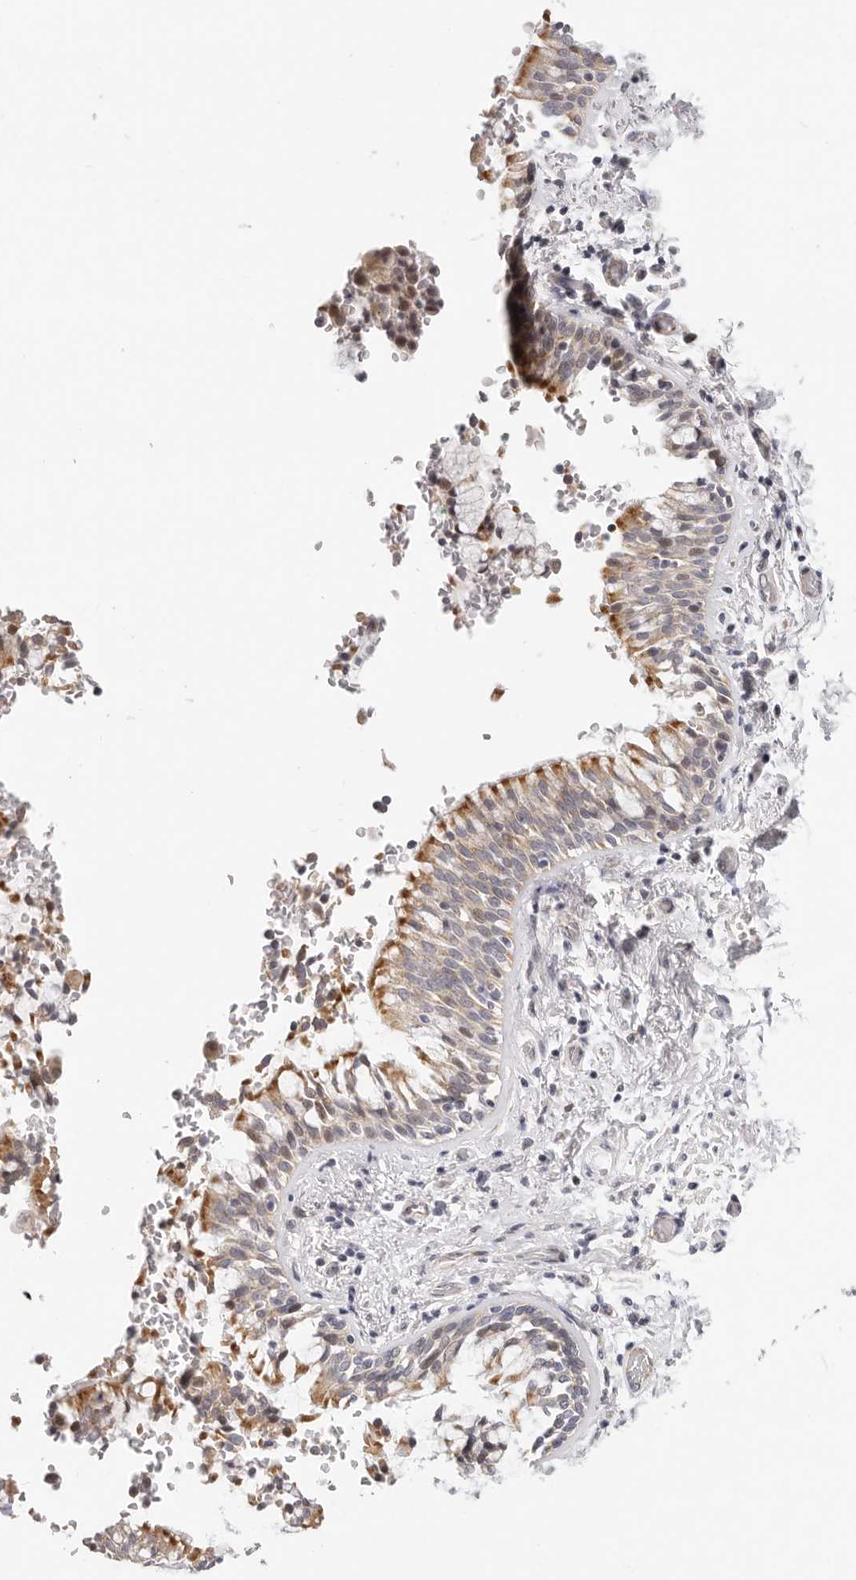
{"staining": {"intensity": "strong", "quantity": "25%-75%", "location": "cytoplasmic/membranous"}, "tissue": "bronchus", "cell_type": "Respiratory epithelial cells", "image_type": "normal", "snomed": [{"axis": "morphology", "description": "Normal tissue, NOS"}, {"axis": "morphology", "description": "Inflammation, NOS"}, {"axis": "topography", "description": "Cartilage tissue"}, {"axis": "topography", "description": "Bronchus"}, {"axis": "topography", "description": "Lung"}], "caption": "A histopathology image of bronchus stained for a protein displays strong cytoplasmic/membranous brown staining in respiratory epithelial cells.", "gene": "AFDN", "patient": {"sex": "female", "age": 64}}